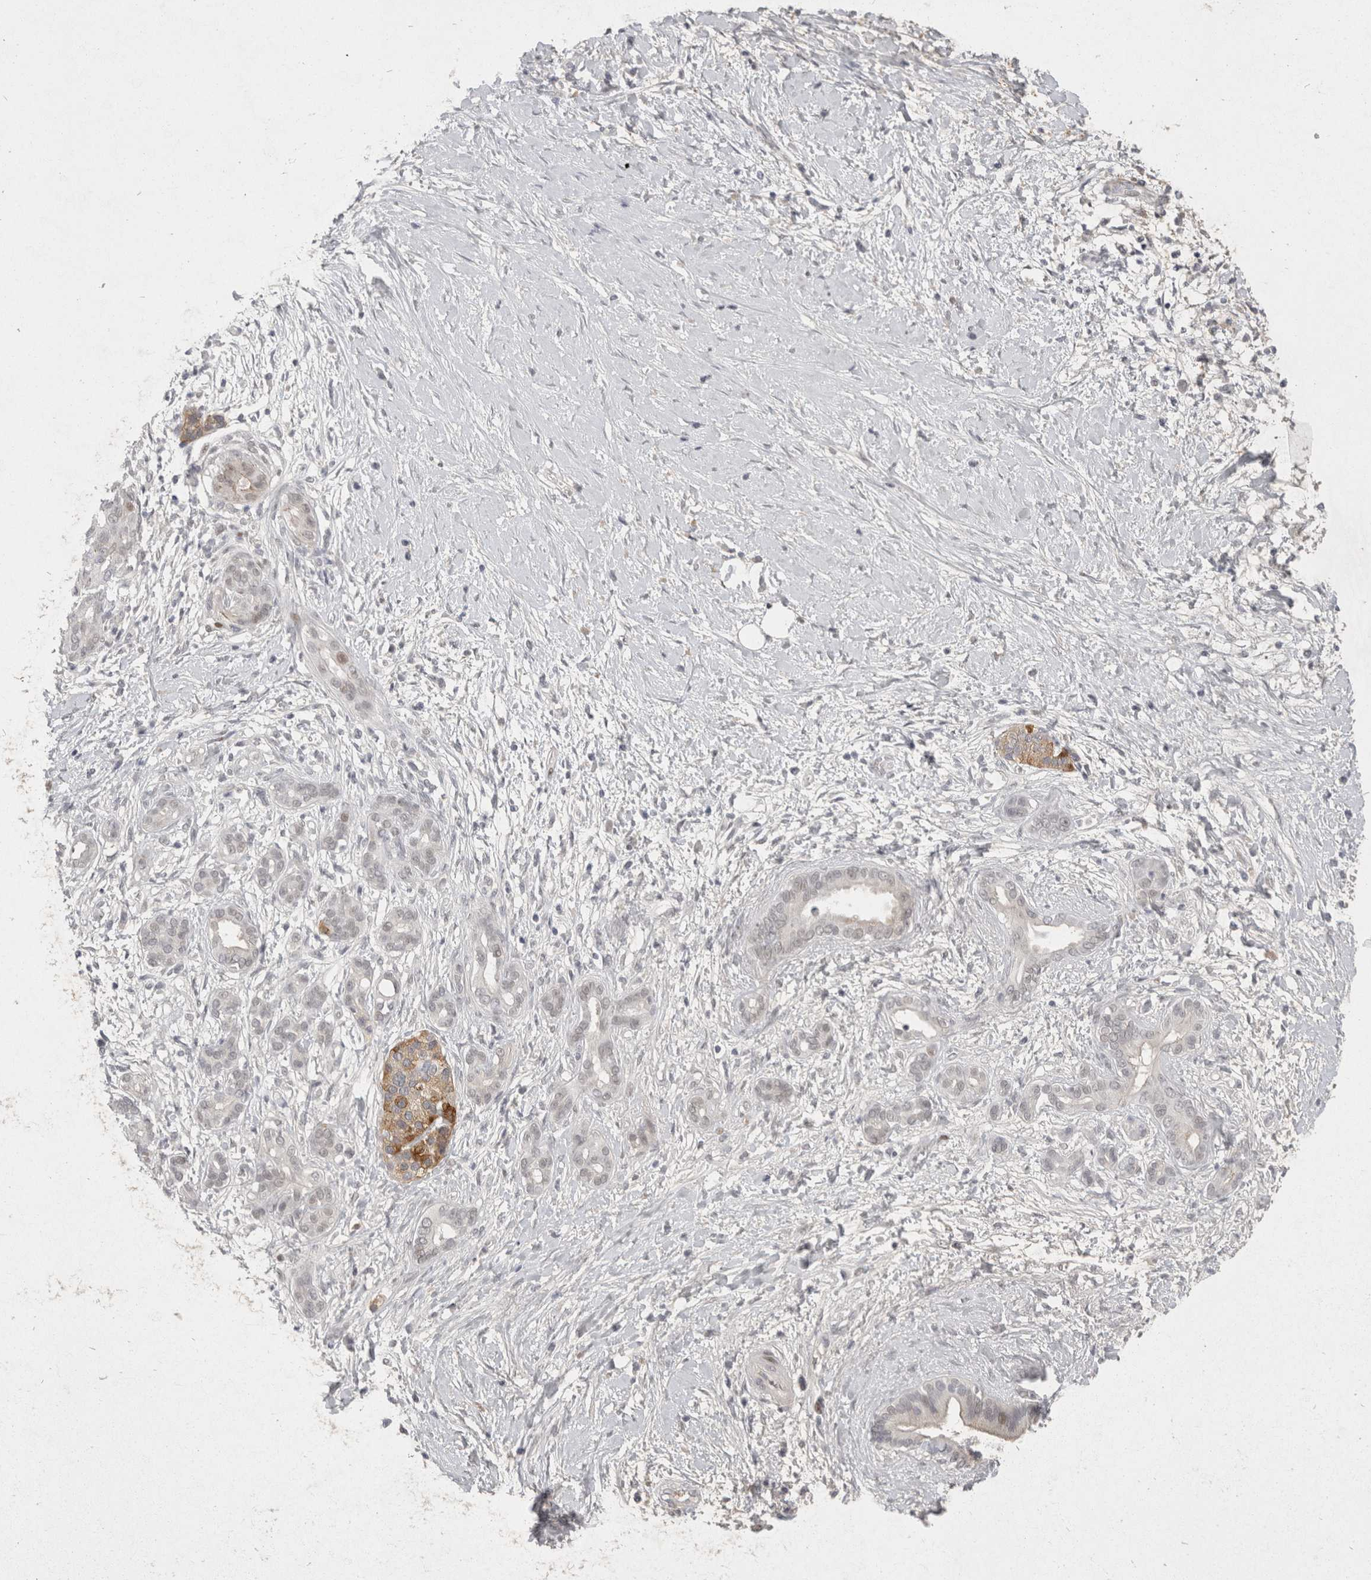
{"staining": {"intensity": "negative", "quantity": "none", "location": "none"}, "tissue": "pancreatic cancer", "cell_type": "Tumor cells", "image_type": "cancer", "snomed": [{"axis": "morphology", "description": "Adenocarcinoma, NOS"}, {"axis": "topography", "description": "Pancreas"}], "caption": "The immunohistochemistry (IHC) micrograph has no significant expression in tumor cells of adenocarcinoma (pancreatic) tissue.", "gene": "TOM1L2", "patient": {"sex": "male", "age": 58}}